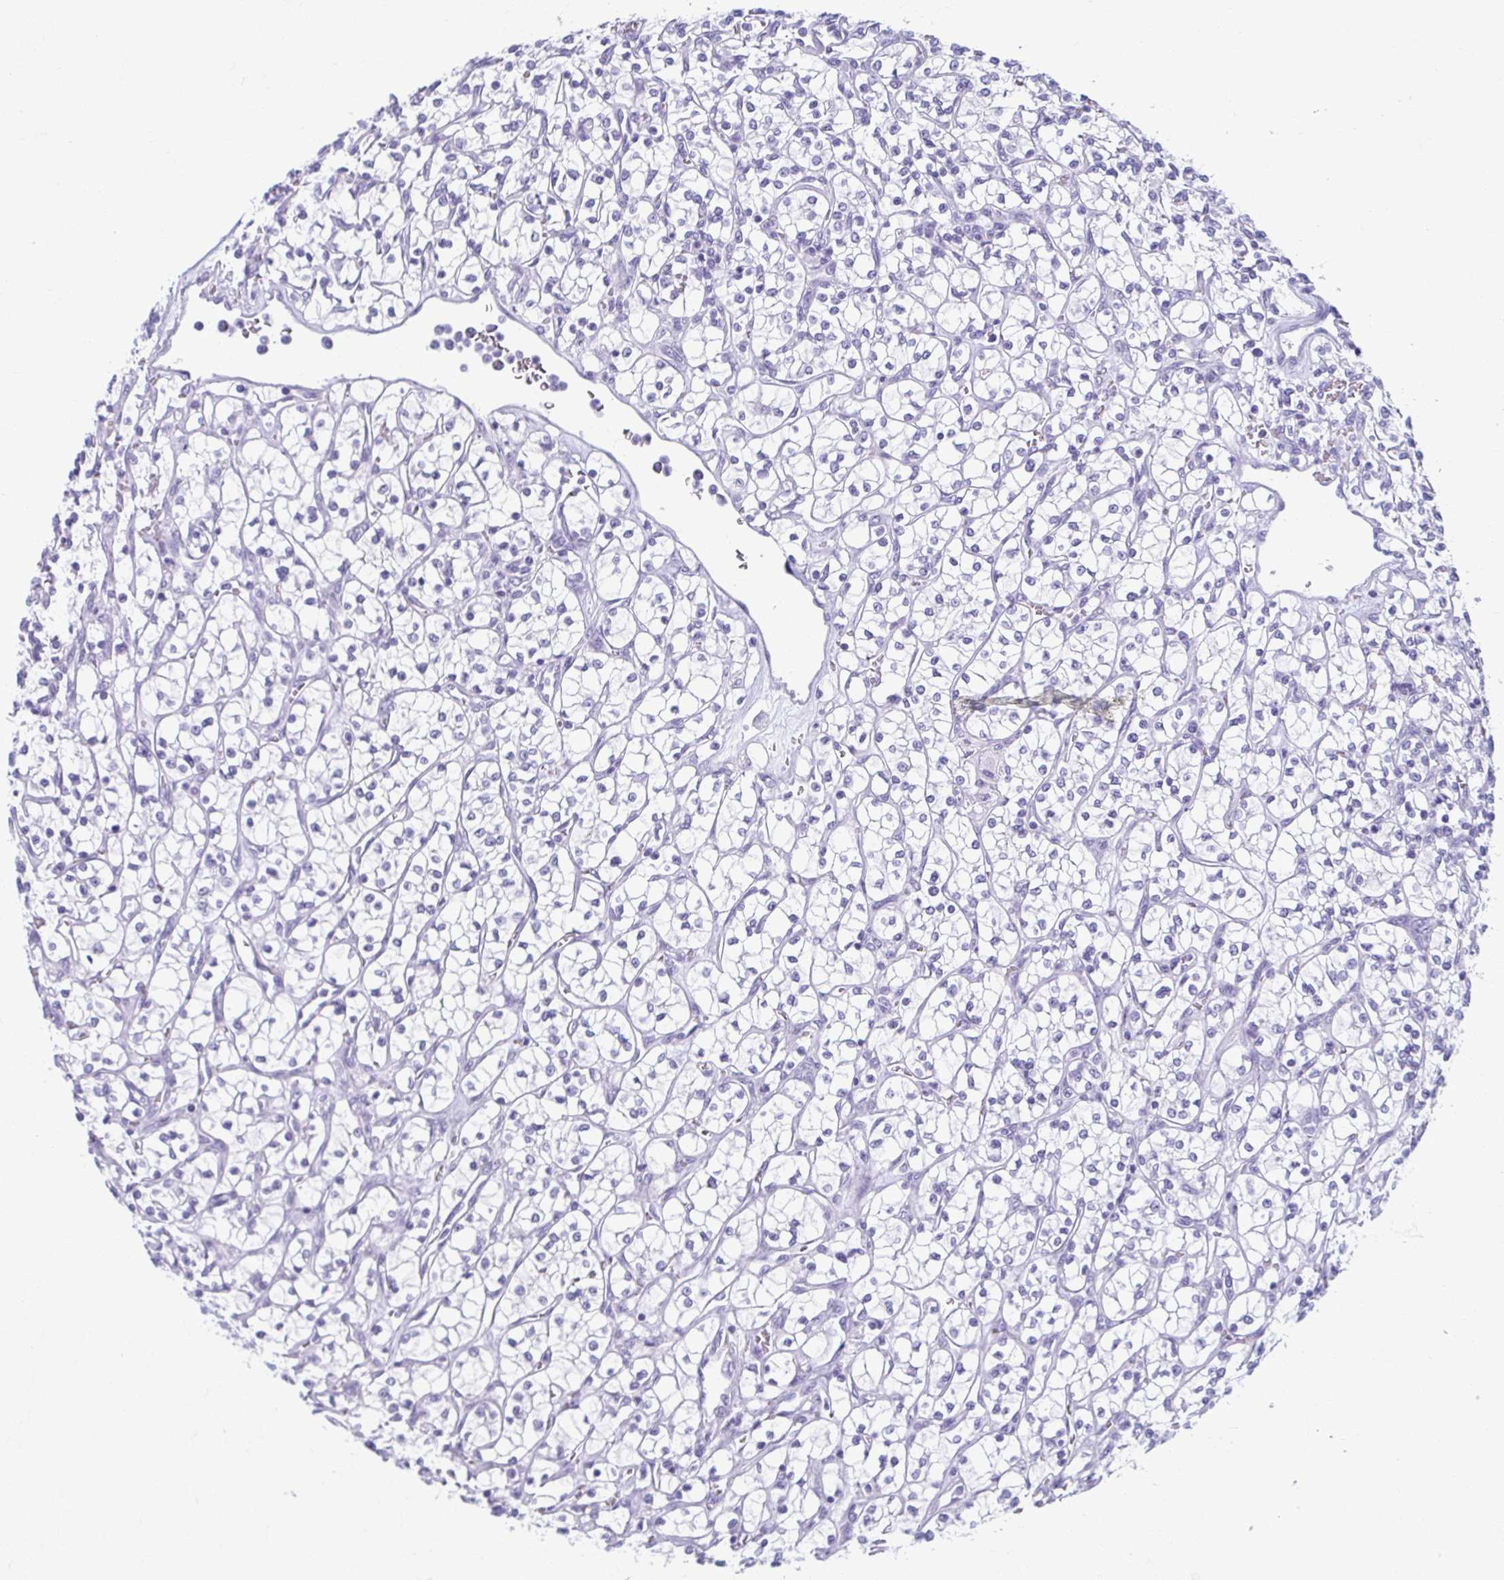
{"staining": {"intensity": "negative", "quantity": "none", "location": "none"}, "tissue": "renal cancer", "cell_type": "Tumor cells", "image_type": "cancer", "snomed": [{"axis": "morphology", "description": "Adenocarcinoma, NOS"}, {"axis": "topography", "description": "Kidney"}], "caption": "This is an immunohistochemistry (IHC) image of human adenocarcinoma (renal). There is no positivity in tumor cells.", "gene": "TCEAL3", "patient": {"sex": "female", "age": 64}}